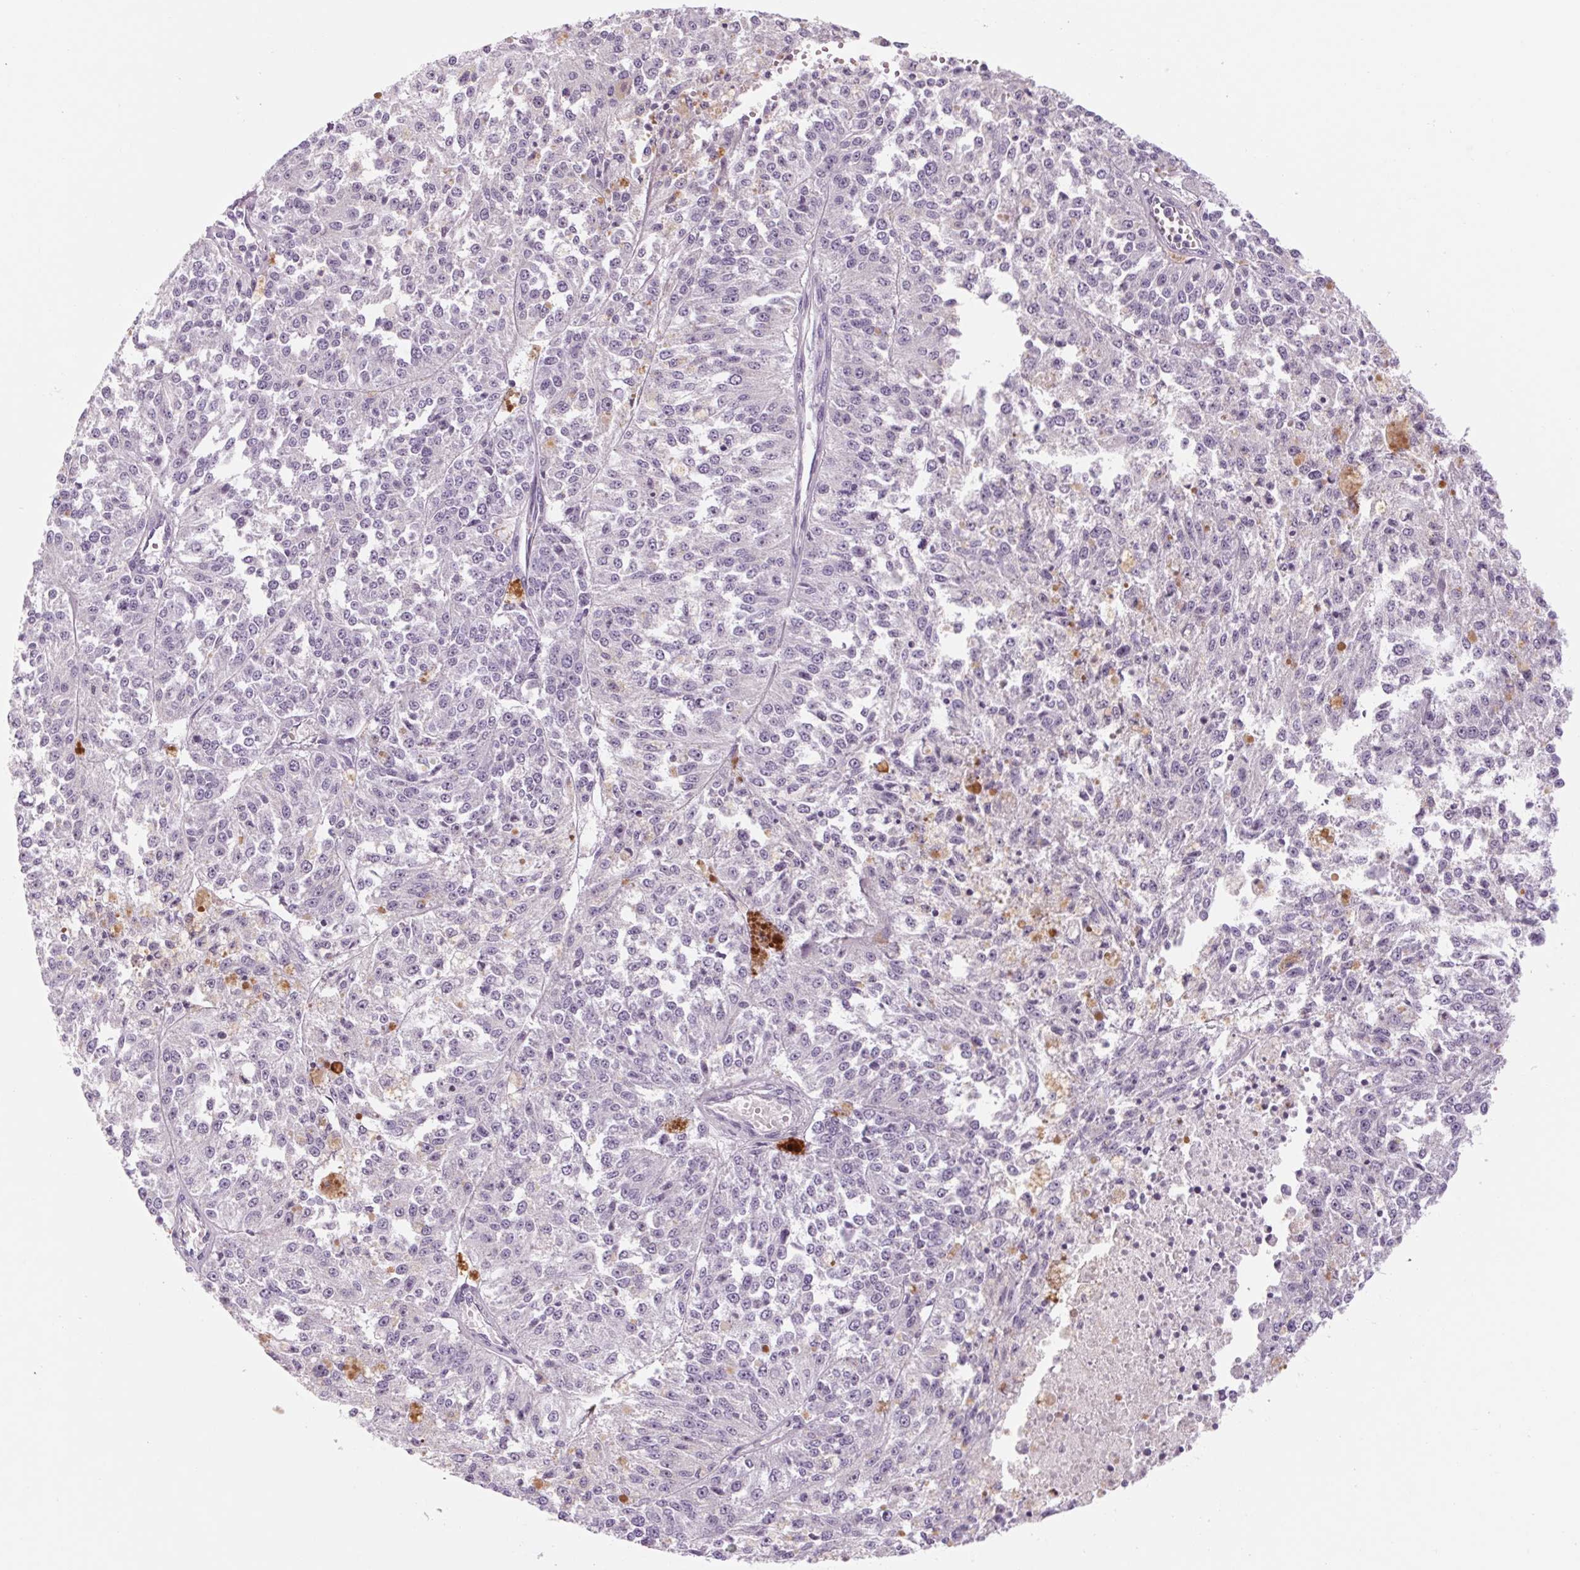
{"staining": {"intensity": "negative", "quantity": "none", "location": "none"}, "tissue": "melanoma", "cell_type": "Tumor cells", "image_type": "cancer", "snomed": [{"axis": "morphology", "description": "Malignant melanoma, Metastatic site"}, {"axis": "topography", "description": "Lymph node"}], "caption": "The image demonstrates no staining of tumor cells in malignant melanoma (metastatic site). (DAB (3,3'-diaminobenzidine) IHC, high magnification).", "gene": "RPTN", "patient": {"sex": "female", "age": 64}}